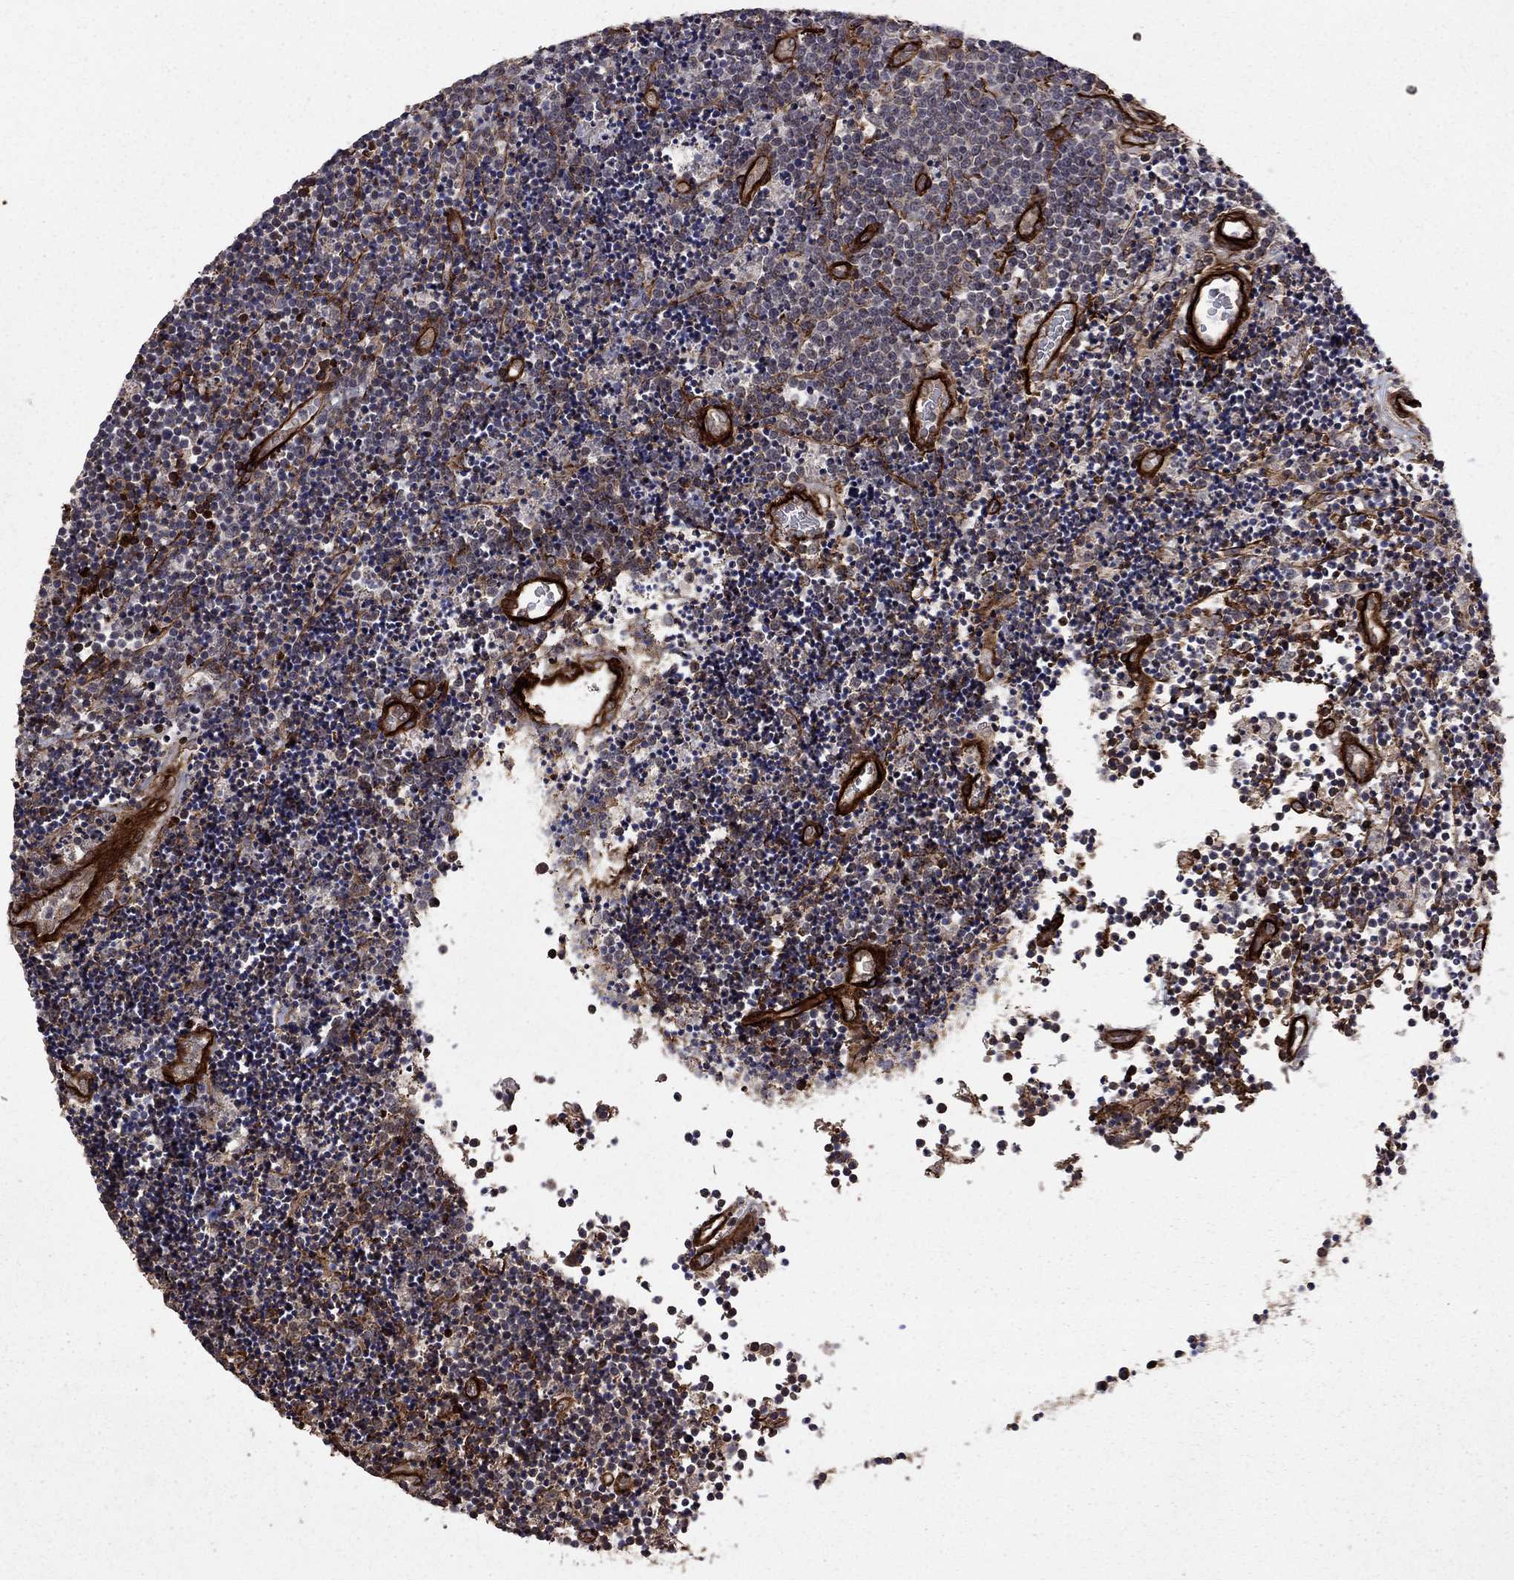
{"staining": {"intensity": "negative", "quantity": "none", "location": "none"}, "tissue": "lymphoma", "cell_type": "Tumor cells", "image_type": "cancer", "snomed": [{"axis": "morphology", "description": "Malignant lymphoma, non-Hodgkin's type, Low grade"}, {"axis": "topography", "description": "Brain"}], "caption": "IHC of lymphoma exhibits no staining in tumor cells.", "gene": "COL18A1", "patient": {"sex": "female", "age": 66}}